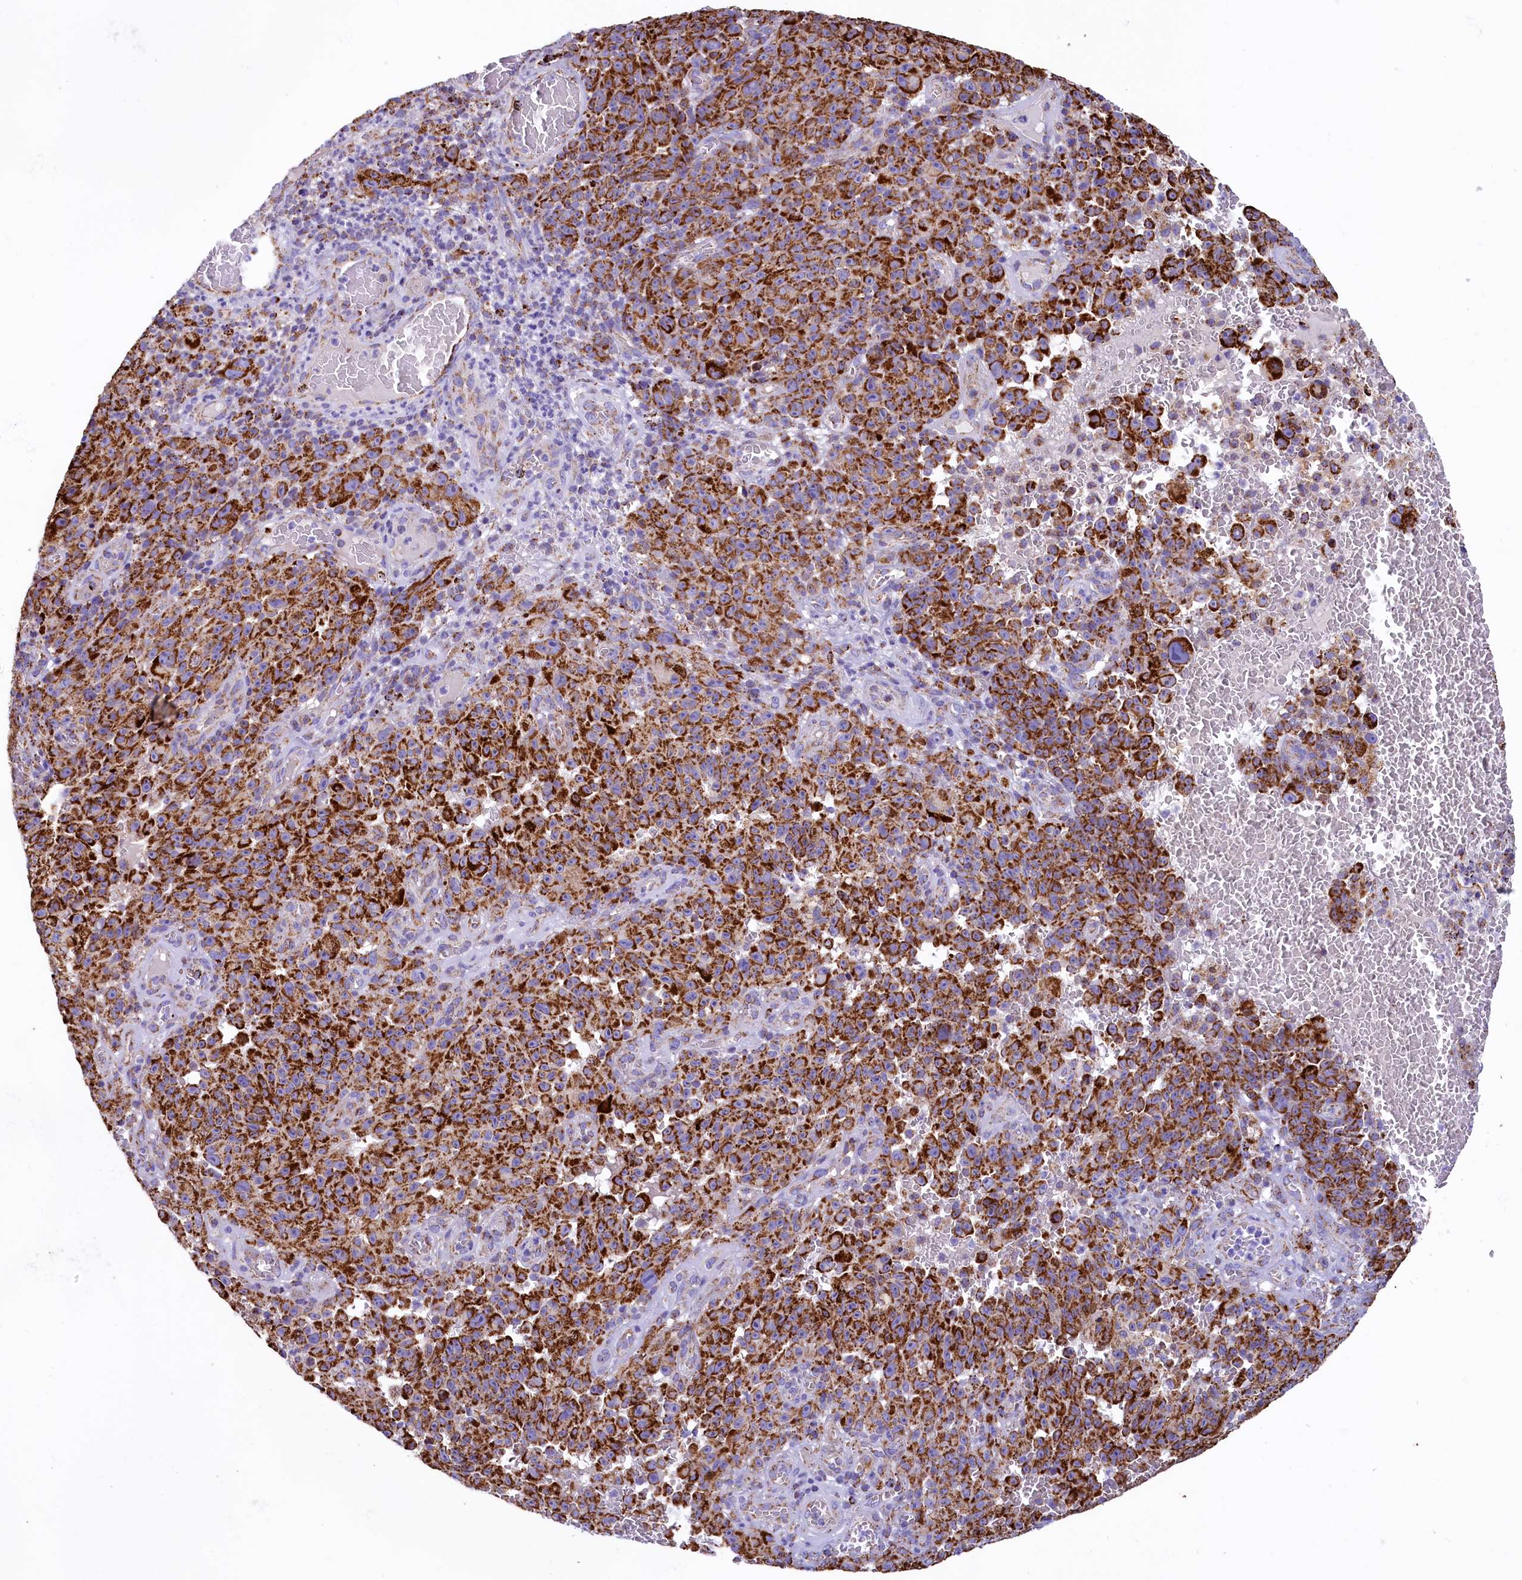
{"staining": {"intensity": "strong", "quantity": ">75%", "location": "cytoplasmic/membranous"}, "tissue": "melanoma", "cell_type": "Tumor cells", "image_type": "cancer", "snomed": [{"axis": "morphology", "description": "Malignant melanoma, NOS"}, {"axis": "topography", "description": "Skin"}], "caption": "This image shows melanoma stained with immunohistochemistry to label a protein in brown. The cytoplasmic/membranous of tumor cells show strong positivity for the protein. Nuclei are counter-stained blue.", "gene": "IDH3A", "patient": {"sex": "female", "age": 82}}